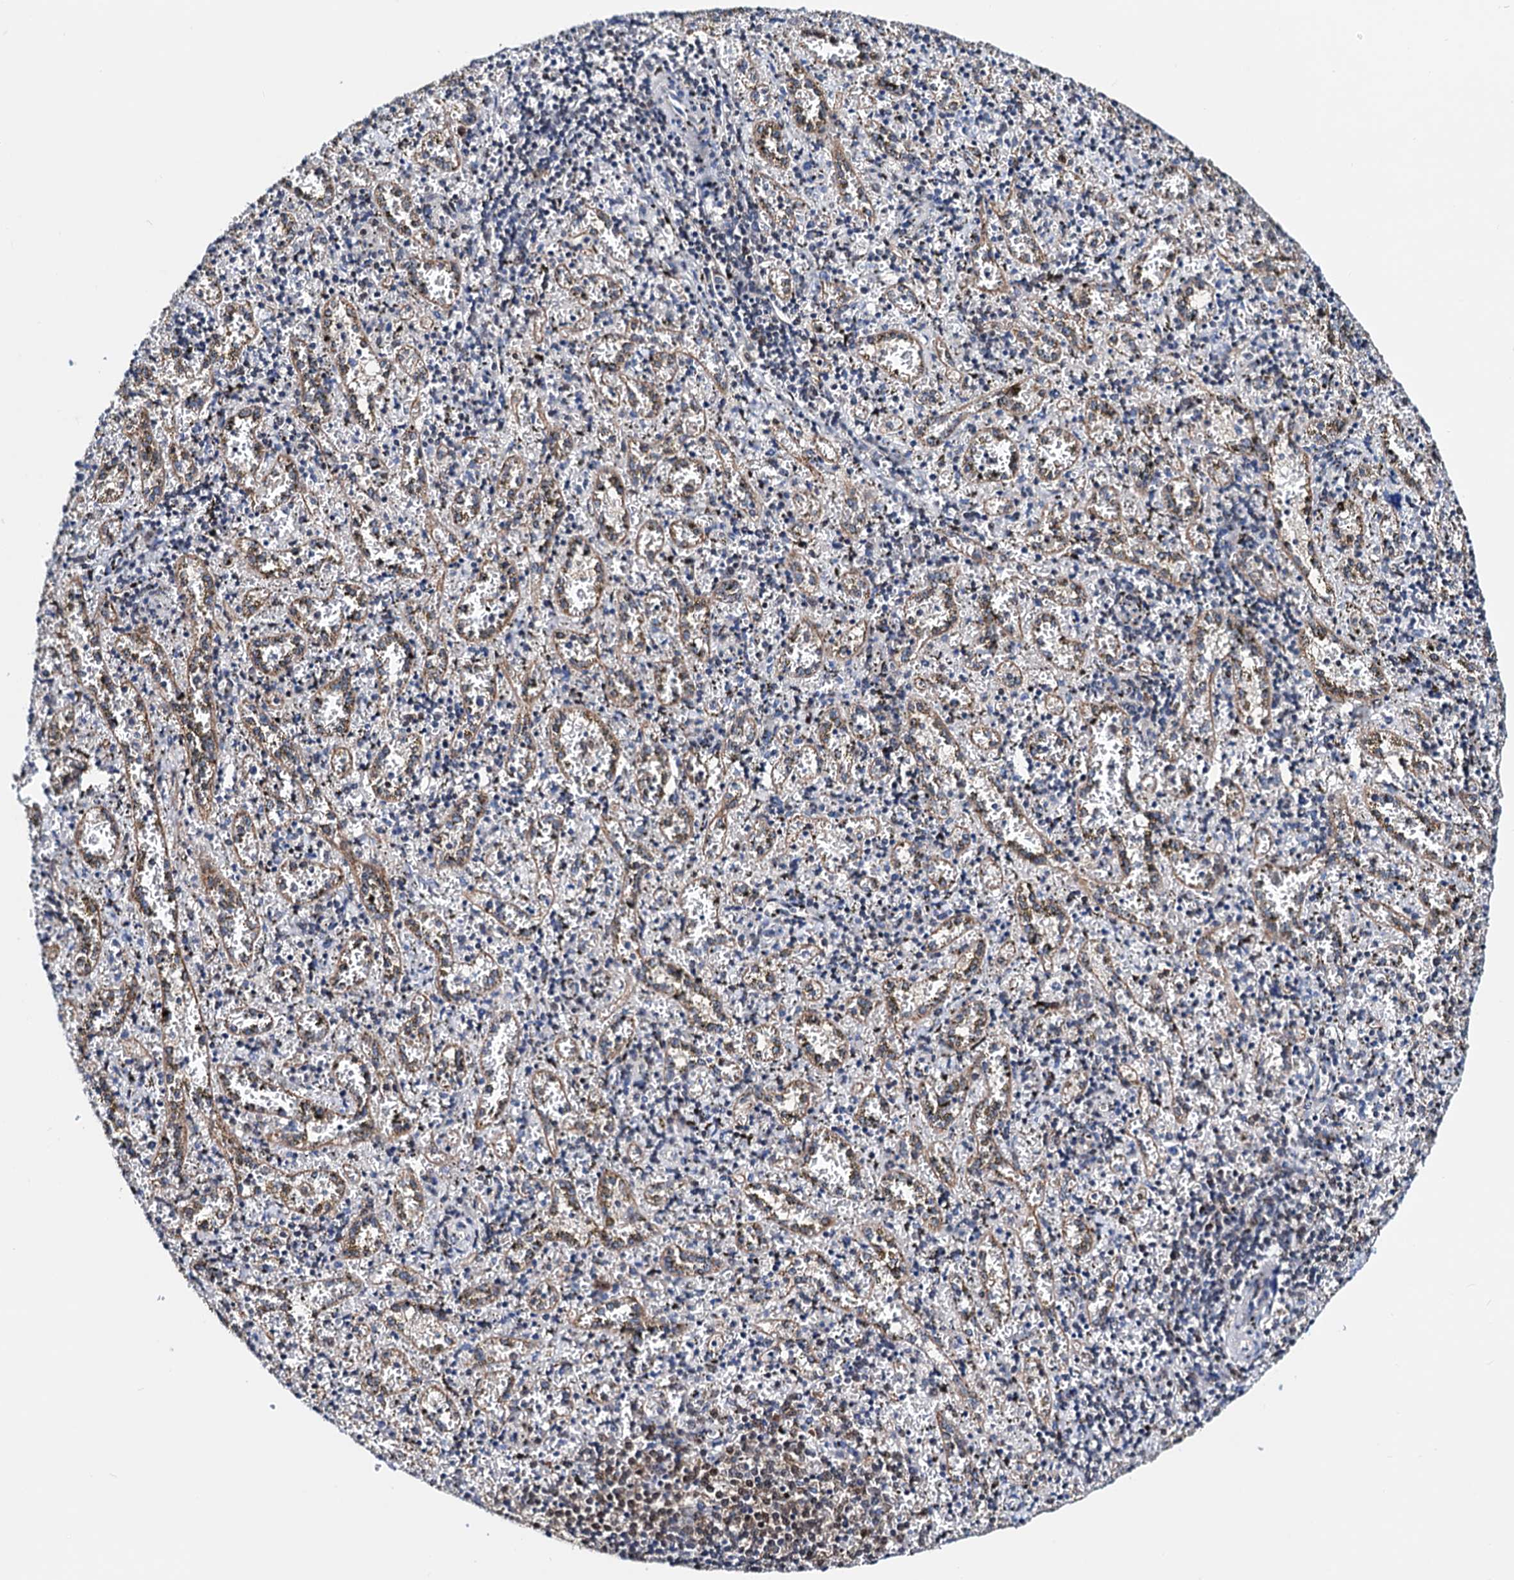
{"staining": {"intensity": "negative", "quantity": "none", "location": "none"}, "tissue": "spleen", "cell_type": "Cells in red pulp", "image_type": "normal", "snomed": [{"axis": "morphology", "description": "Normal tissue, NOS"}, {"axis": "topography", "description": "Spleen"}], "caption": "This is a histopathology image of IHC staining of benign spleen, which shows no staining in cells in red pulp.", "gene": "COA4", "patient": {"sex": "male", "age": 11}}